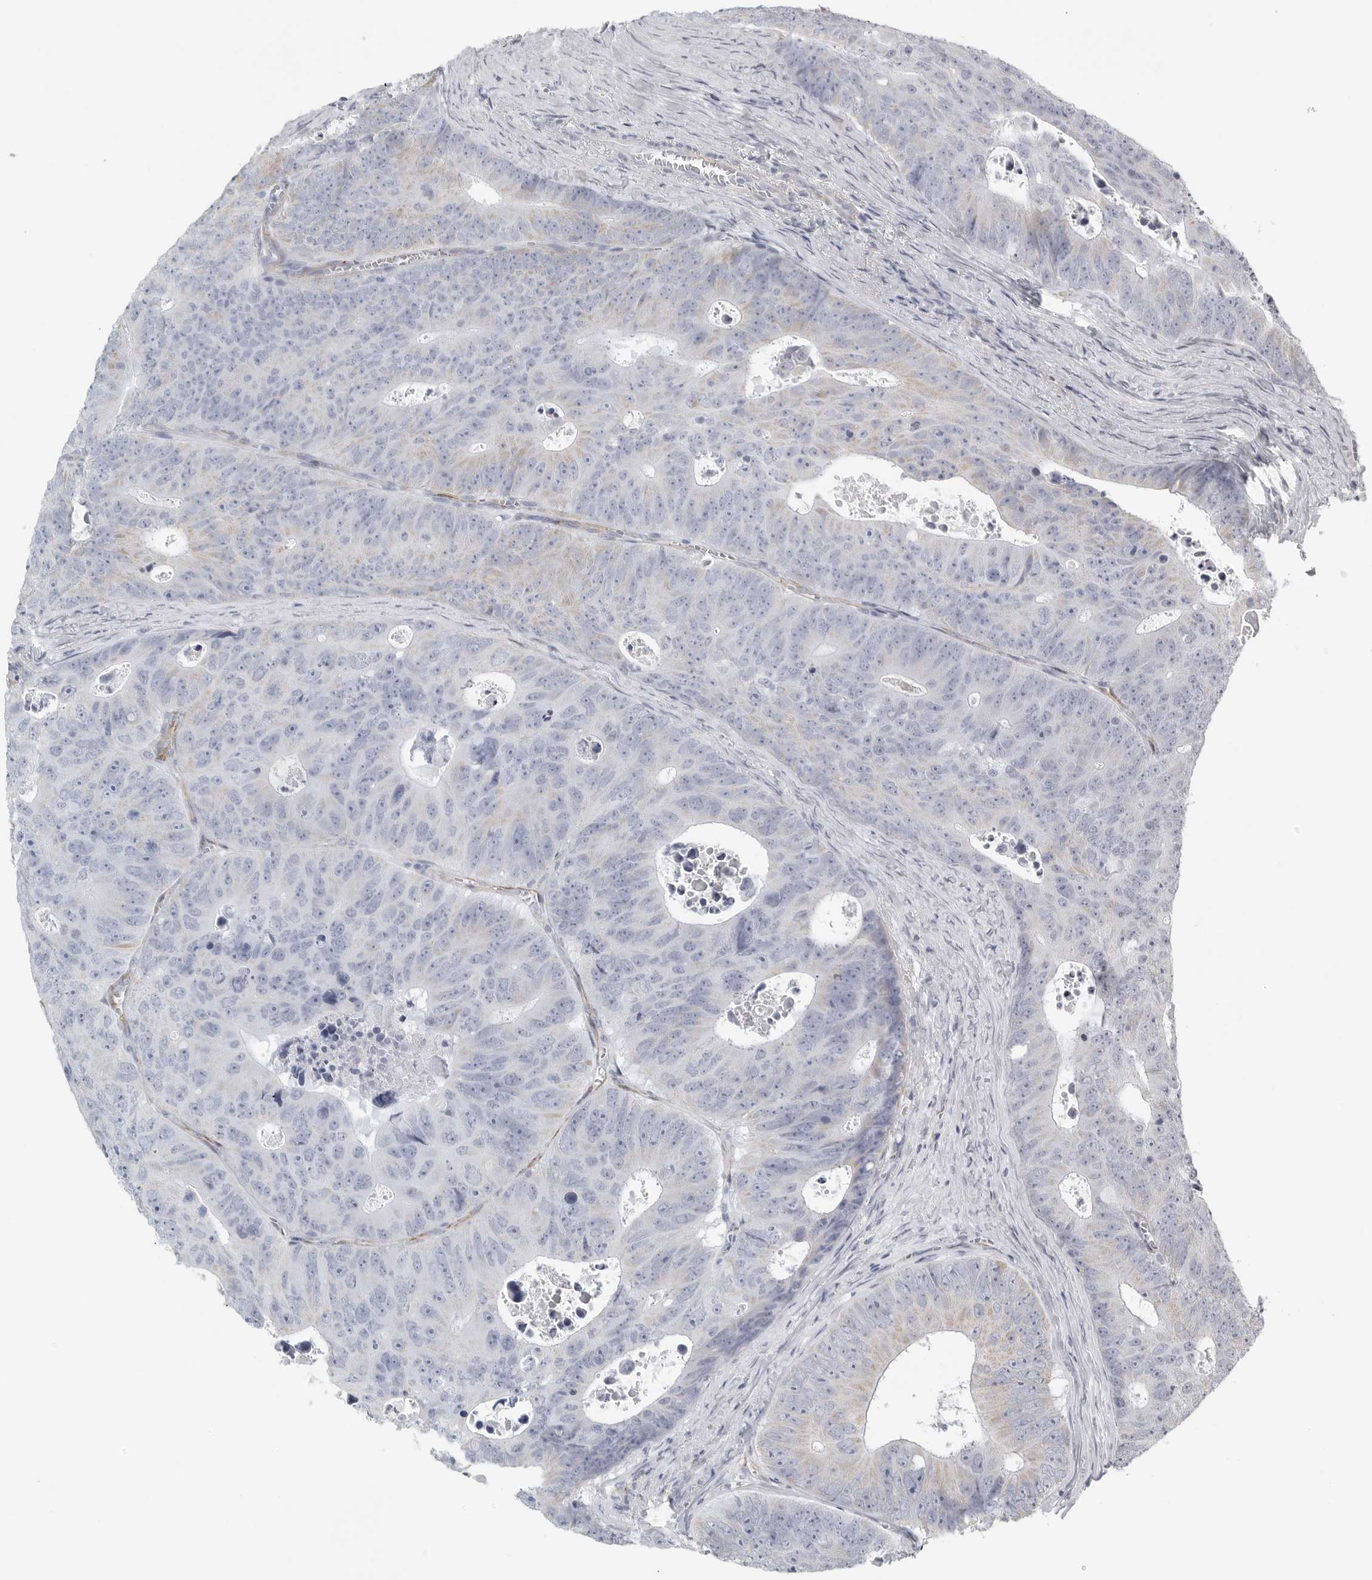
{"staining": {"intensity": "weak", "quantity": "<25%", "location": "cytoplasmic/membranous"}, "tissue": "colorectal cancer", "cell_type": "Tumor cells", "image_type": "cancer", "snomed": [{"axis": "morphology", "description": "Adenocarcinoma, NOS"}, {"axis": "topography", "description": "Colon"}], "caption": "Colorectal cancer was stained to show a protein in brown. There is no significant staining in tumor cells. (Brightfield microscopy of DAB (3,3'-diaminobenzidine) immunohistochemistry (IHC) at high magnification).", "gene": "TNR", "patient": {"sex": "male", "age": 87}}